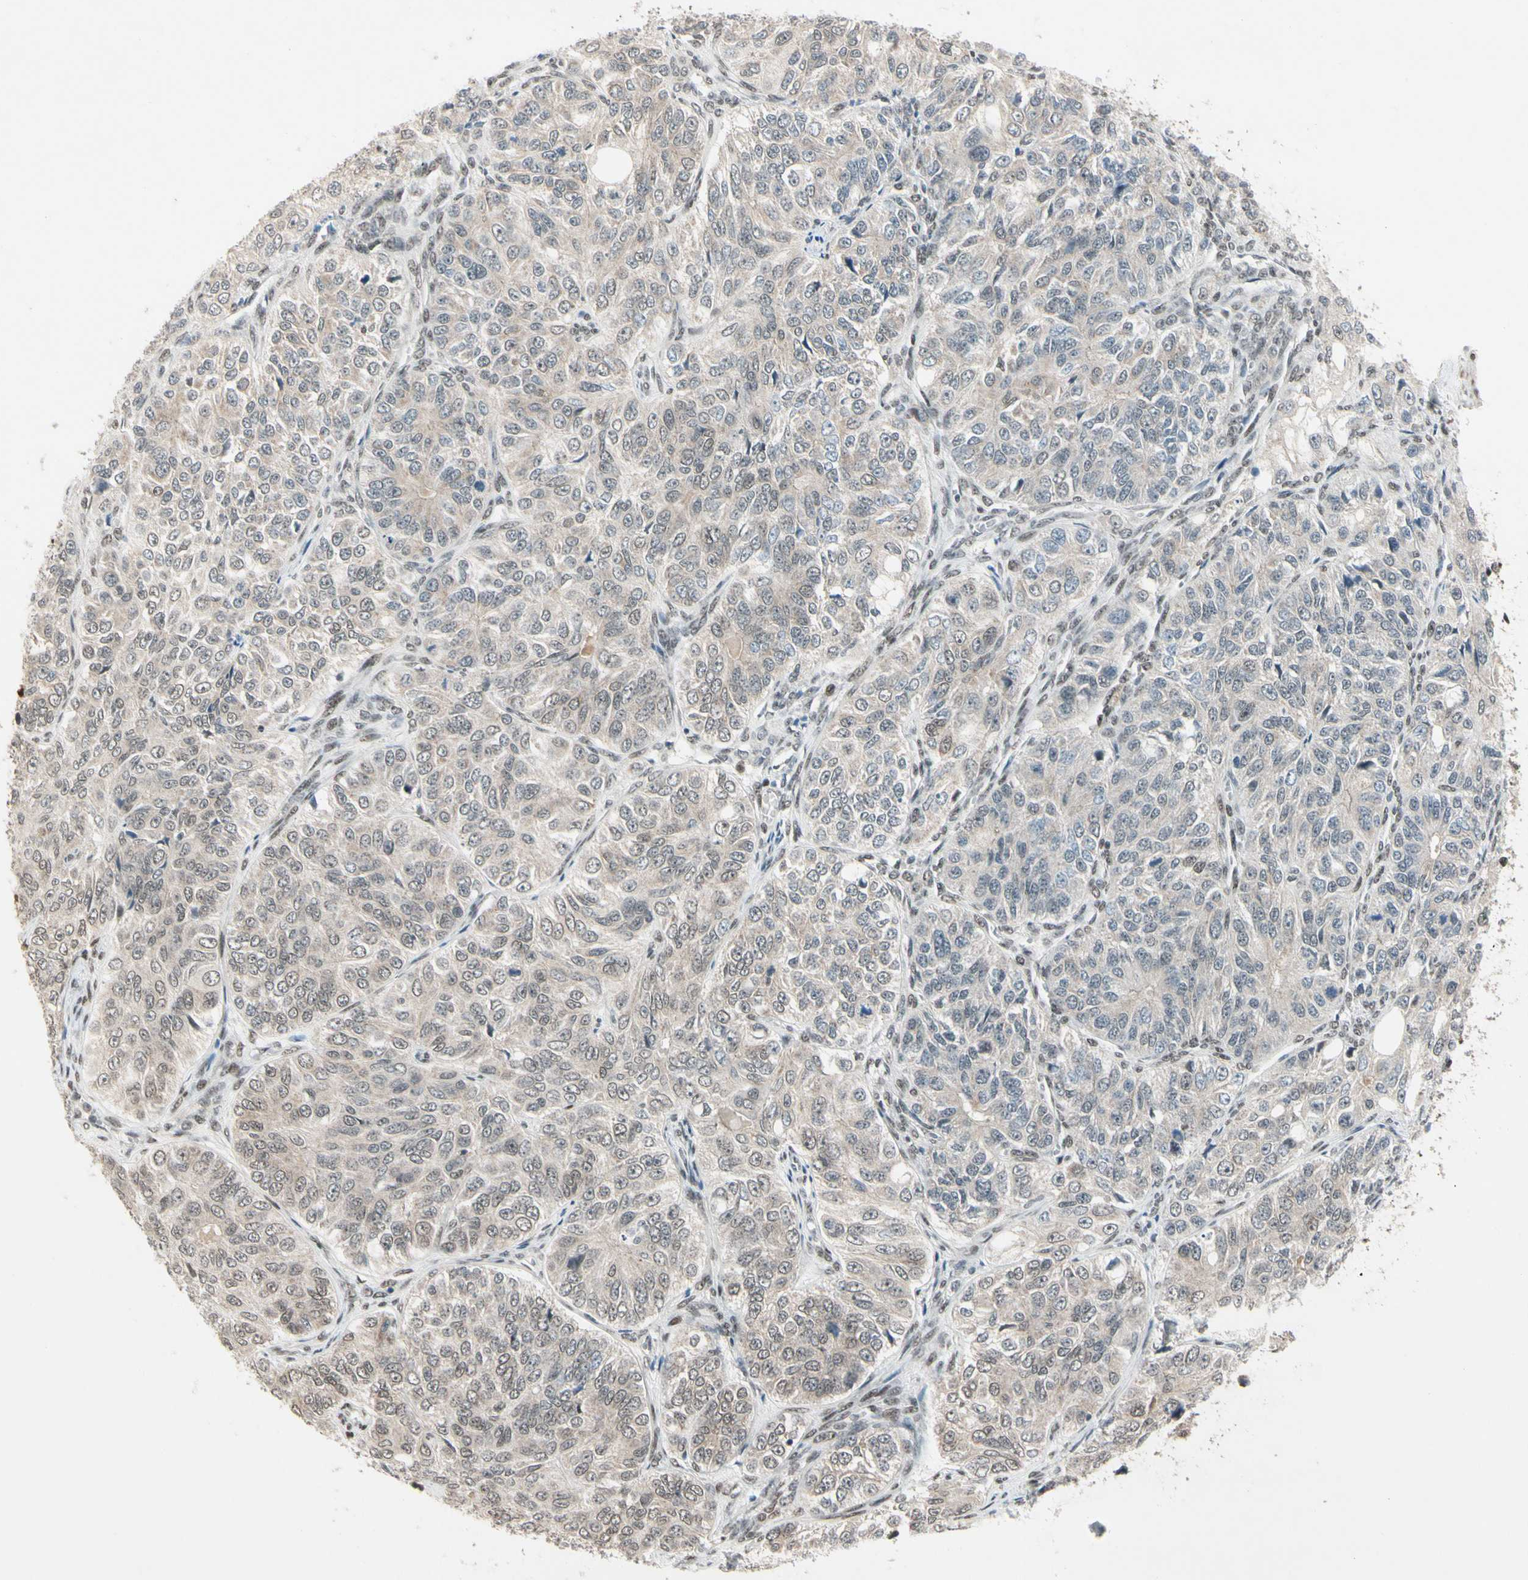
{"staining": {"intensity": "weak", "quantity": ">75%", "location": "cytoplasmic/membranous,nuclear"}, "tissue": "ovarian cancer", "cell_type": "Tumor cells", "image_type": "cancer", "snomed": [{"axis": "morphology", "description": "Carcinoma, endometroid"}, {"axis": "topography", "description": "Ovary"}], "caption": "Tumor cells display low levels of weak cytoplasmic/membranous and nuclear staining in approximately >75% of cells in human ovarian cancer.", "gene": "CHAMP1", "patient": {"sex": "female", "age": 51}}